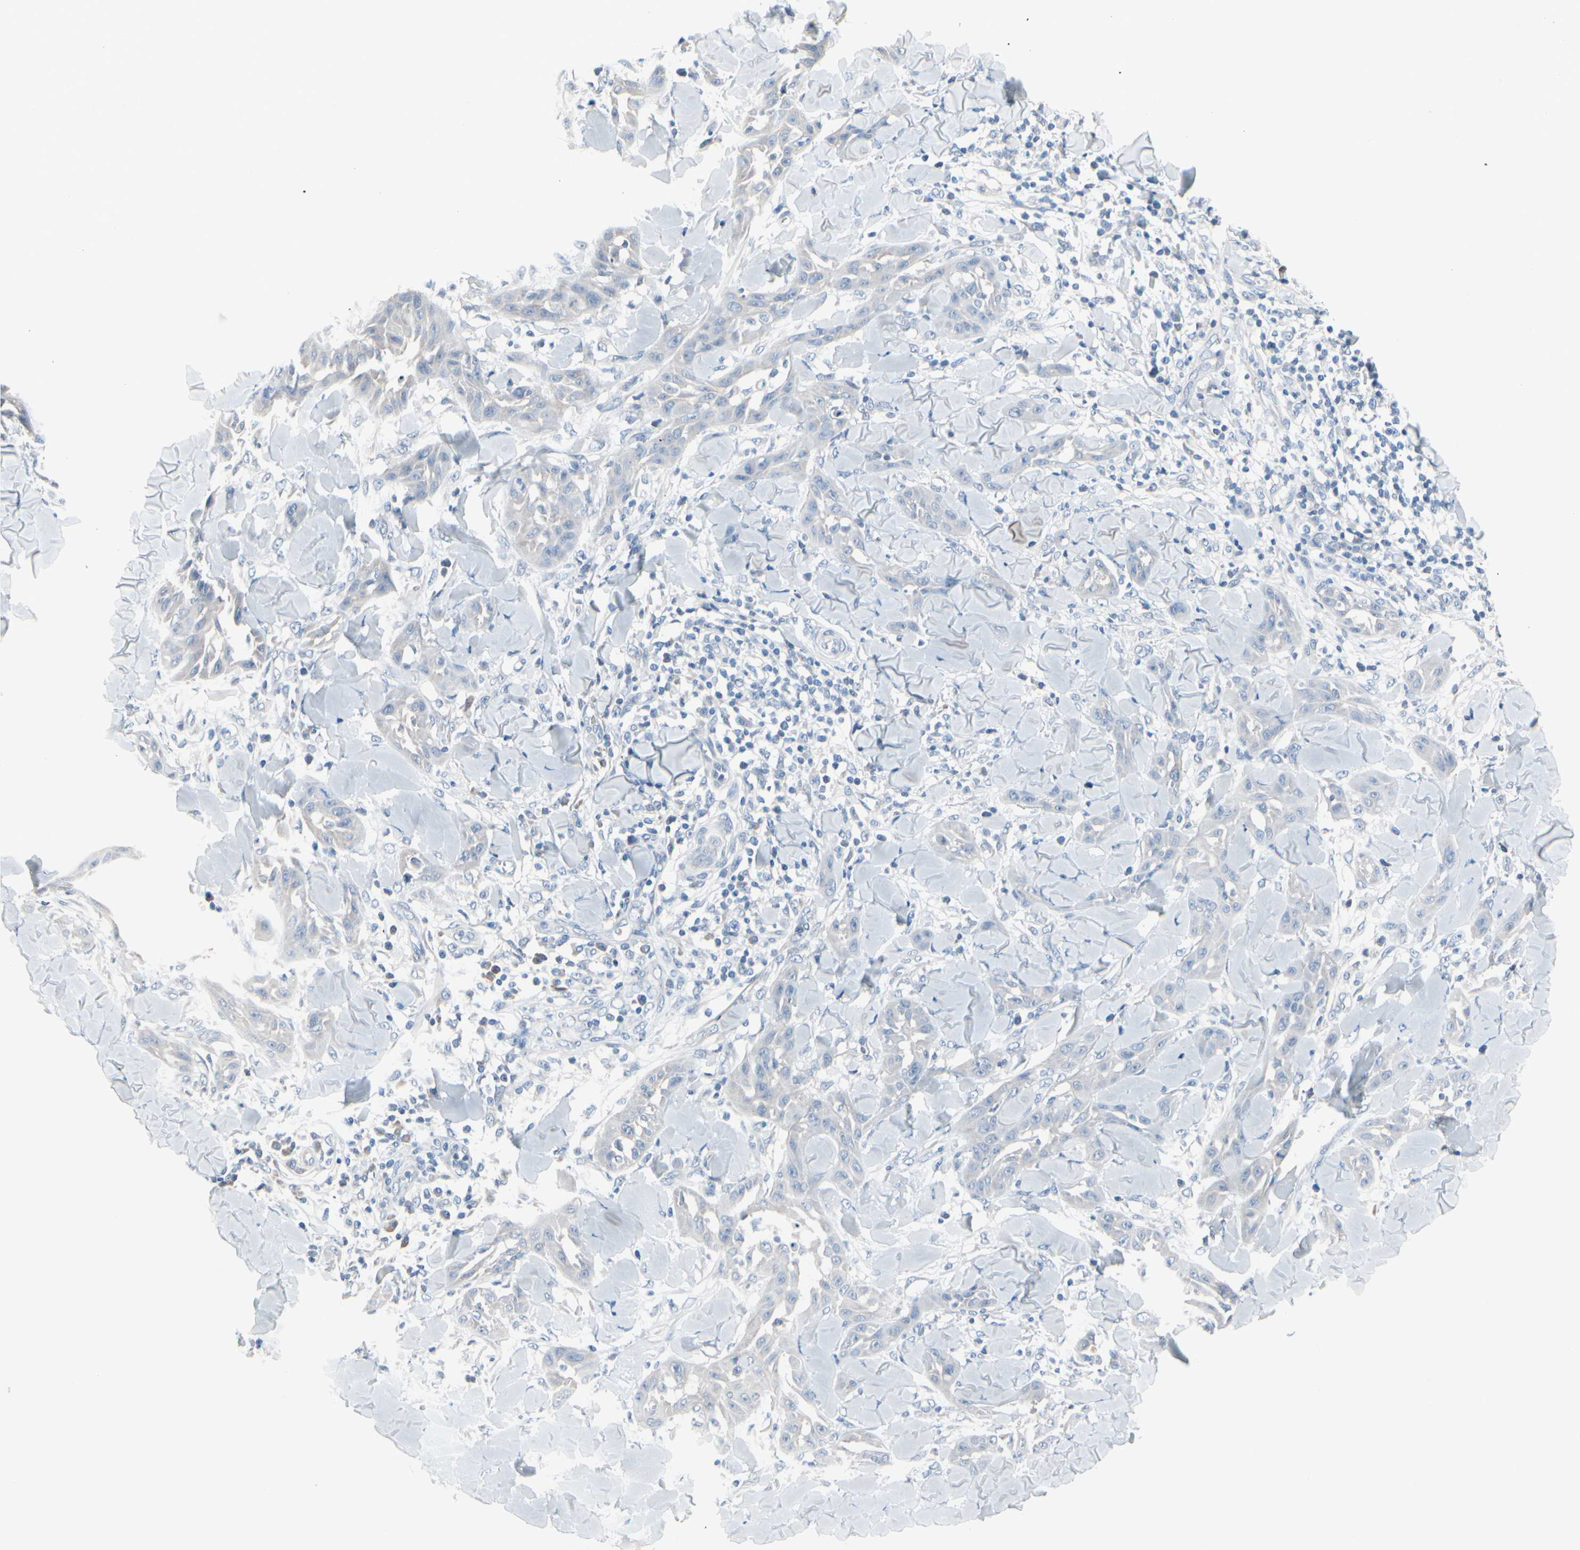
{"staining": {"intensity": "negative", "quantity": "none", "location": "none"}, "tissue": "skin cancer", "cell_type": "Tumor cells", "image_type": "cancer", "snomed": [{"axis": "morphology", "description": "Squamous cell carcinoma, NOS"}, {"axis": "topography", "description": "Skin"}], "caption": "This is an IHC image of skin squamous cell carcinoma. There is no expression in tumor cells.", "gene": "PGR", "patient": {"sex": "male", "age": 24}}